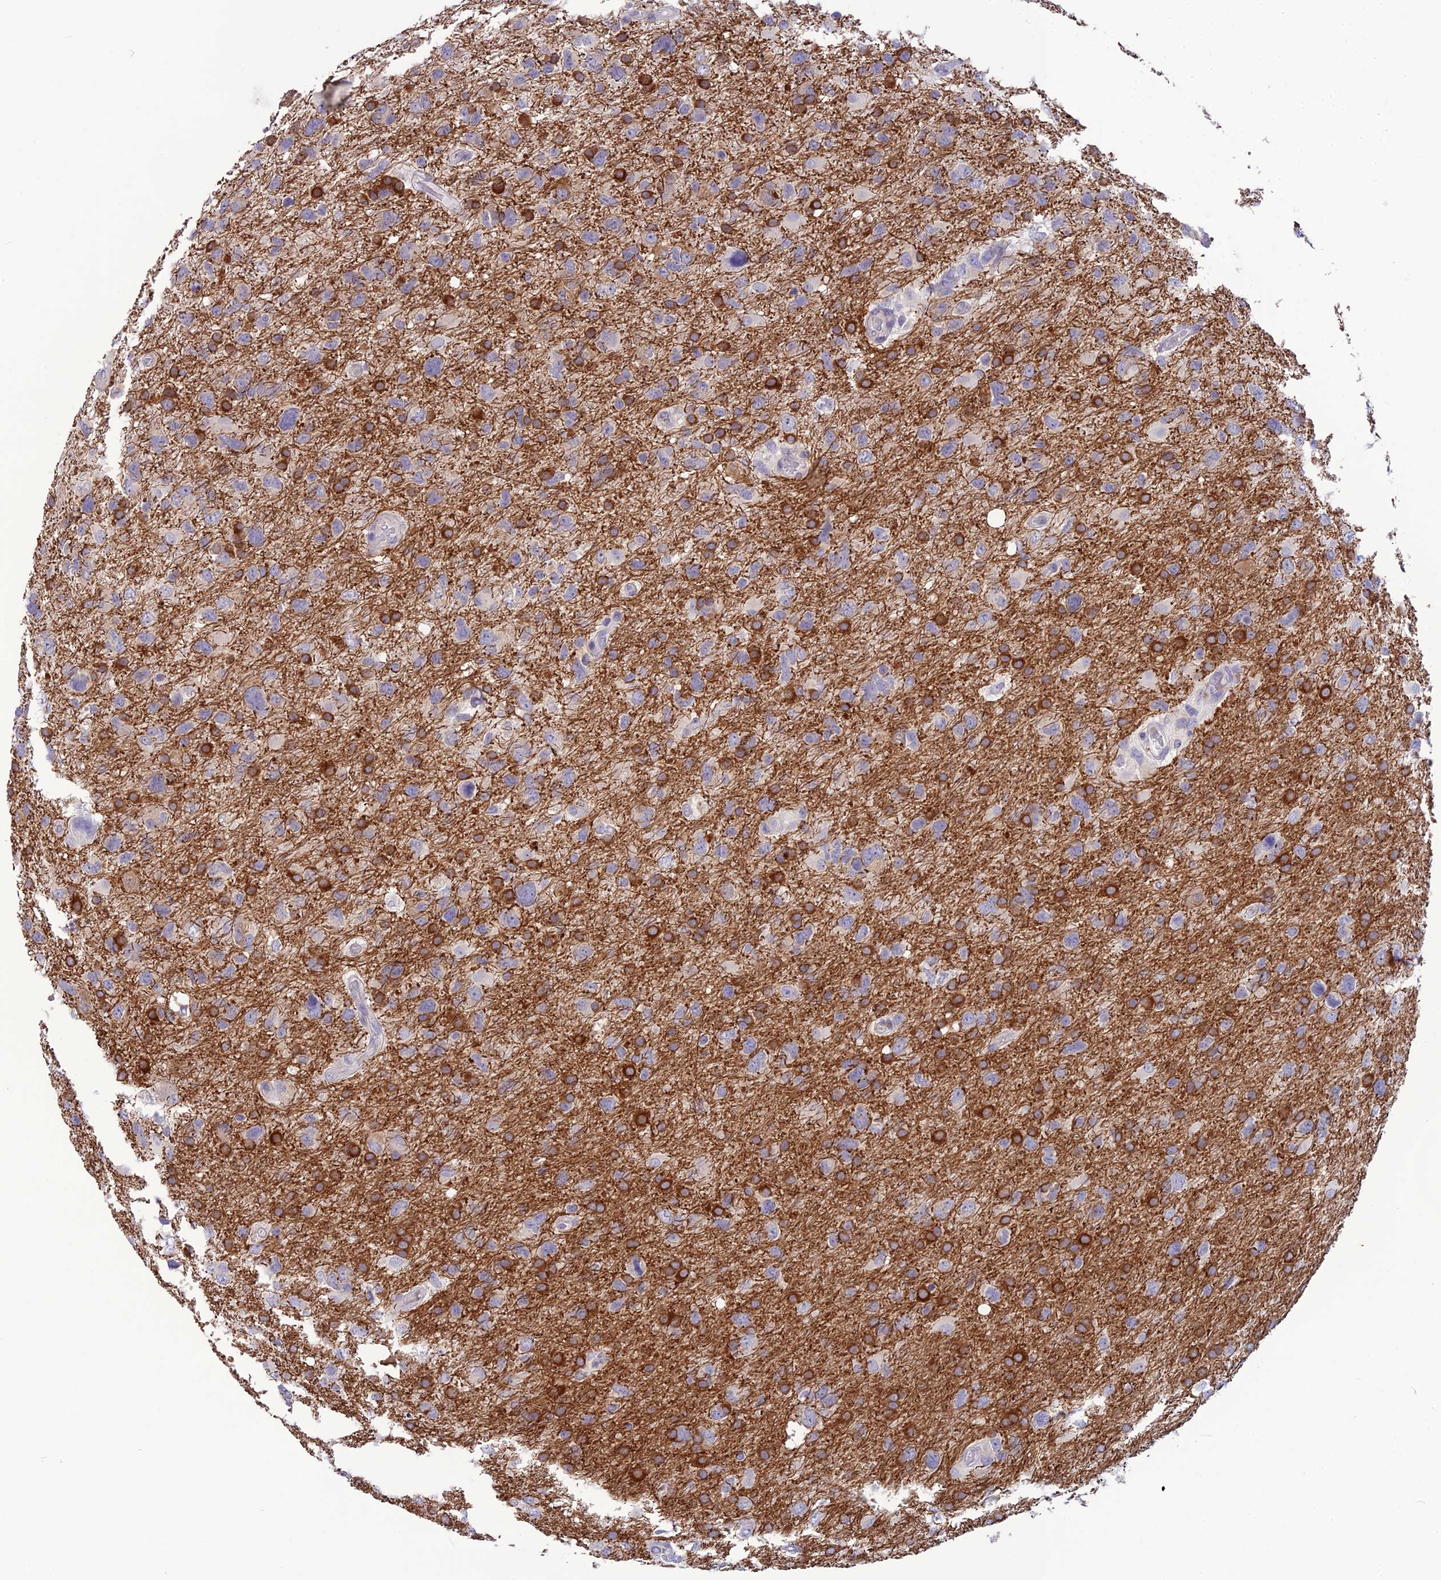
{"staining": {"intensity": "strong", "quantity": "<25%", "location": "cytoplasmic/membranous"}, "tissue": "glioma", "cell_type": "Tumor cells", "image_type": "cancer", "snomed": [{"axis": "morphology", "description": "Glioma, malignant, High grade"}, {"axis": "topography", "description": "Brain"}], "caption": "The histopathology image exhibits immunohistochemical staining of glioma. There is strong cytoplasmic/membranous staining is appreciated in about <25% of tumor cells. Nuclei are stained in blue.", "gene": "TMEM134", "patient": {"sex": "male", "age": 61}}